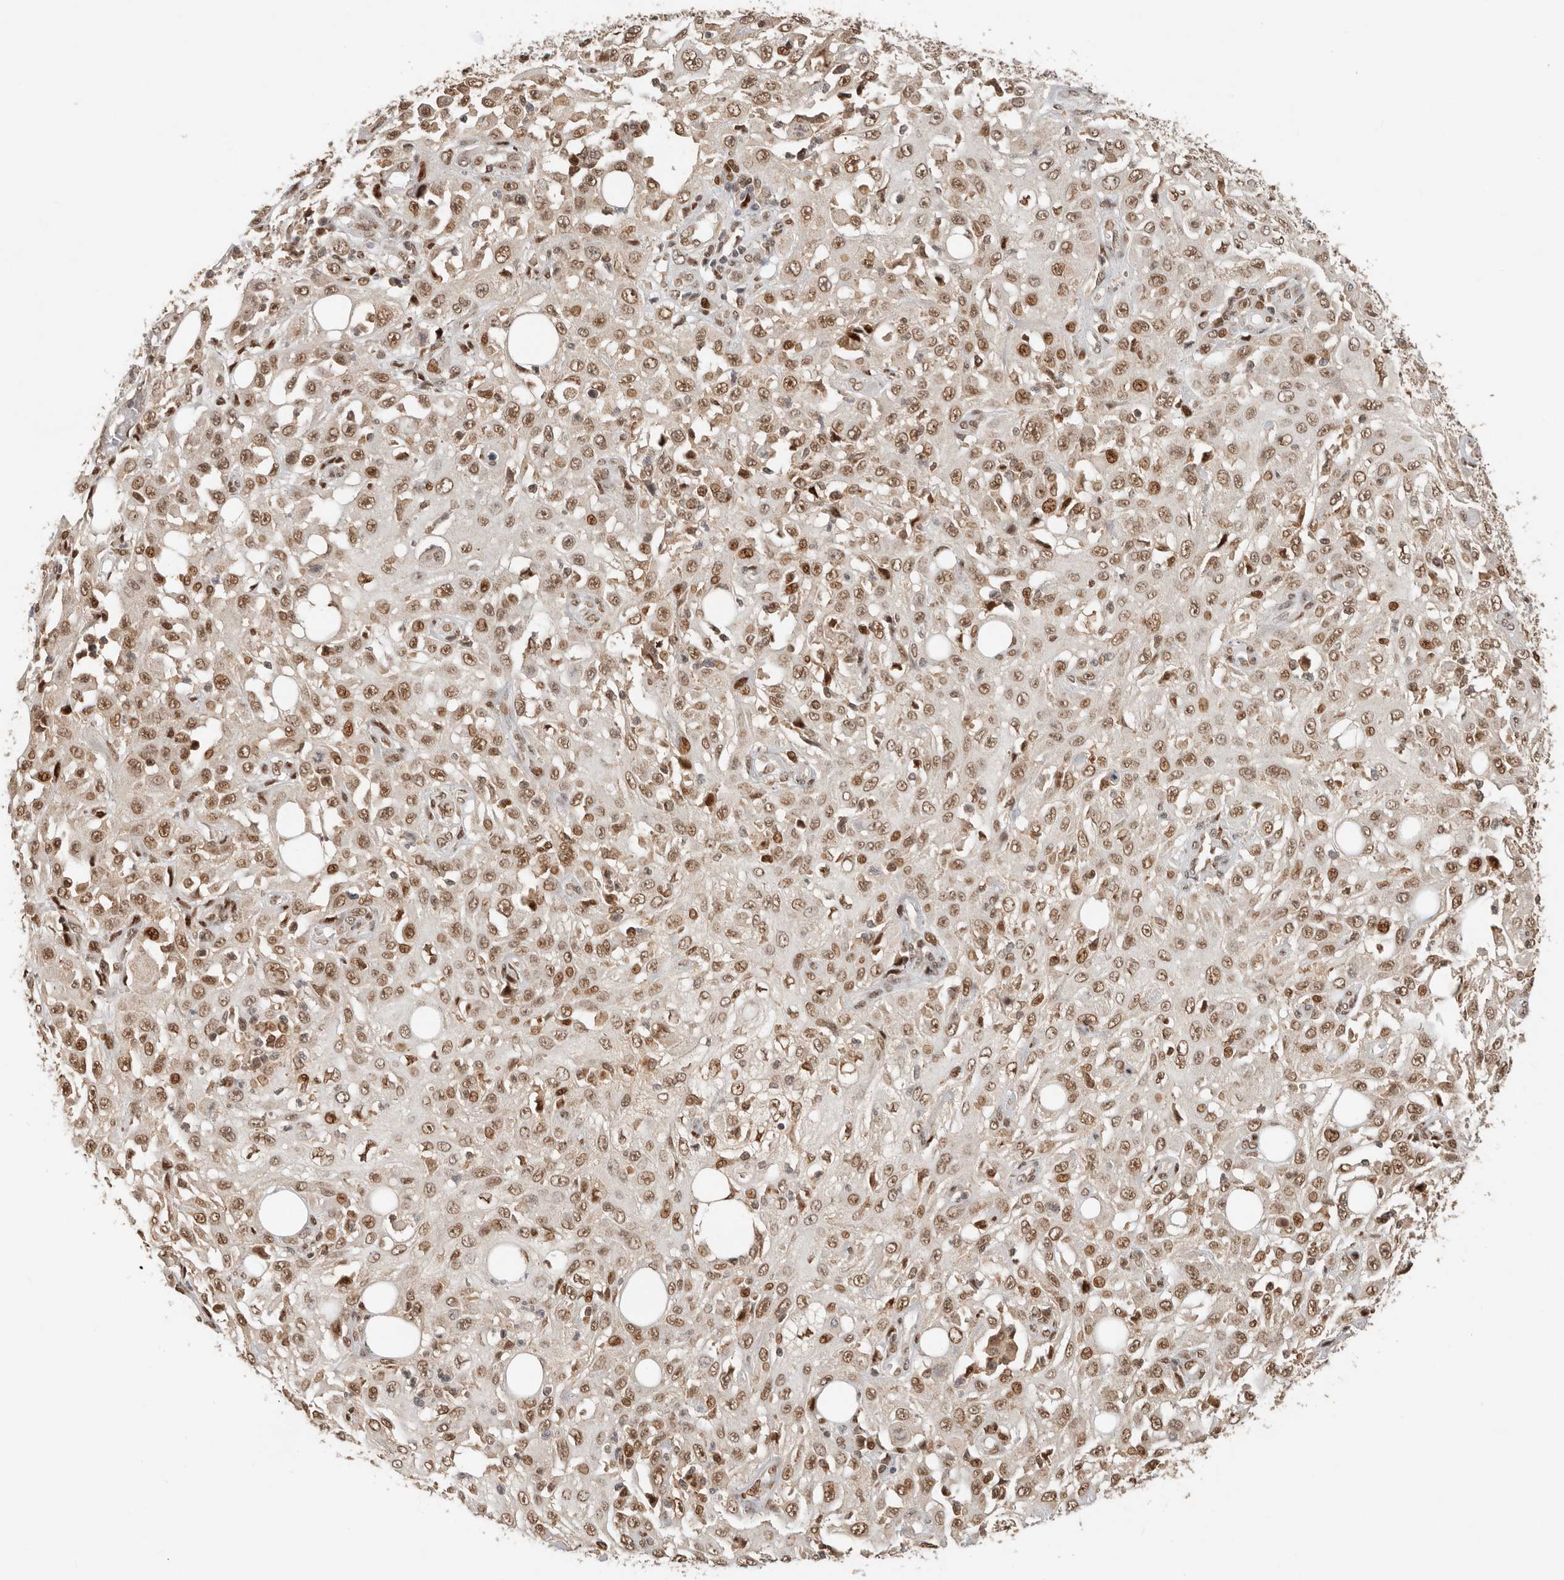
{"staining": {"intensity": "moderate", "quantity": ">75%", "location": "nuclear"}, "tissue": "skin cancer", "cell_type": "Tumor cells", "image_type": "cancer", "snomed": [{"axis": "morphology", "description": "Squamous cell carcinoma, NOS"}, {"axis": "morphology", "description": "Squamous cell carcinoma, metastatic, NOS"}, {"axis": "topography", "description": "Skin"}, {"axis": "topography", "description": "Lymph node"}], "caption": "Moderate nuclear expression is appreciated in about >75% of tumor cells in squamous cell carcinoma (skin).", "gene": "NPAS2", "patient": {"sex": "male", "age": 75}}